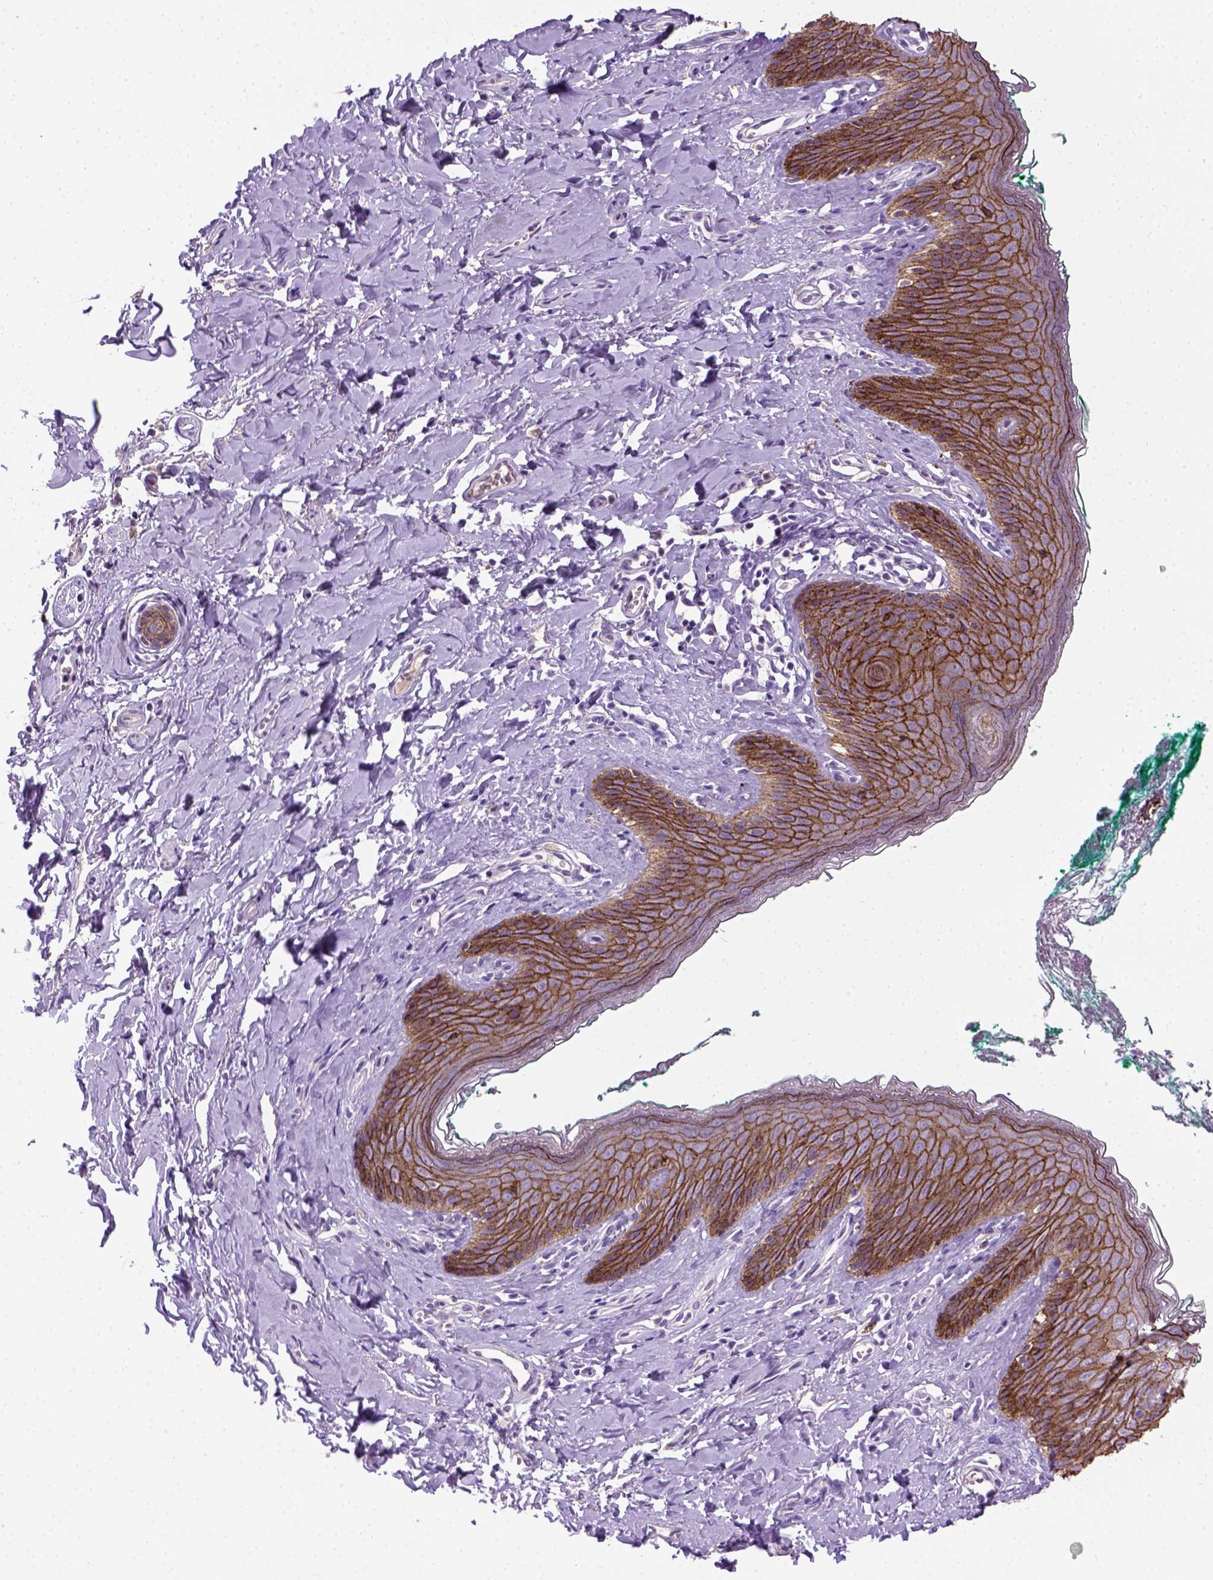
{"staining": {"intensity": "strong", "quantity": ">75%", "location": "cytoplasmic/membranous"}, "tissue": "skin", "cell_type": "Epidermal cells", "image_type": "normal", "snomed": [{"axis": "morphology", "description": "Normal tissue, NOS"}, {"axis": "topography", "description": "Vulva"}], "caption": "DAB (3,3'-diaminobenzidine) immunohistochemical staining of benign human skin shows strong cytoplasmic/membranous protein staining in approximately >75% of epidermal cells.", "gene": "CDH1", "patient": {"sex": "female", "age": 66}}